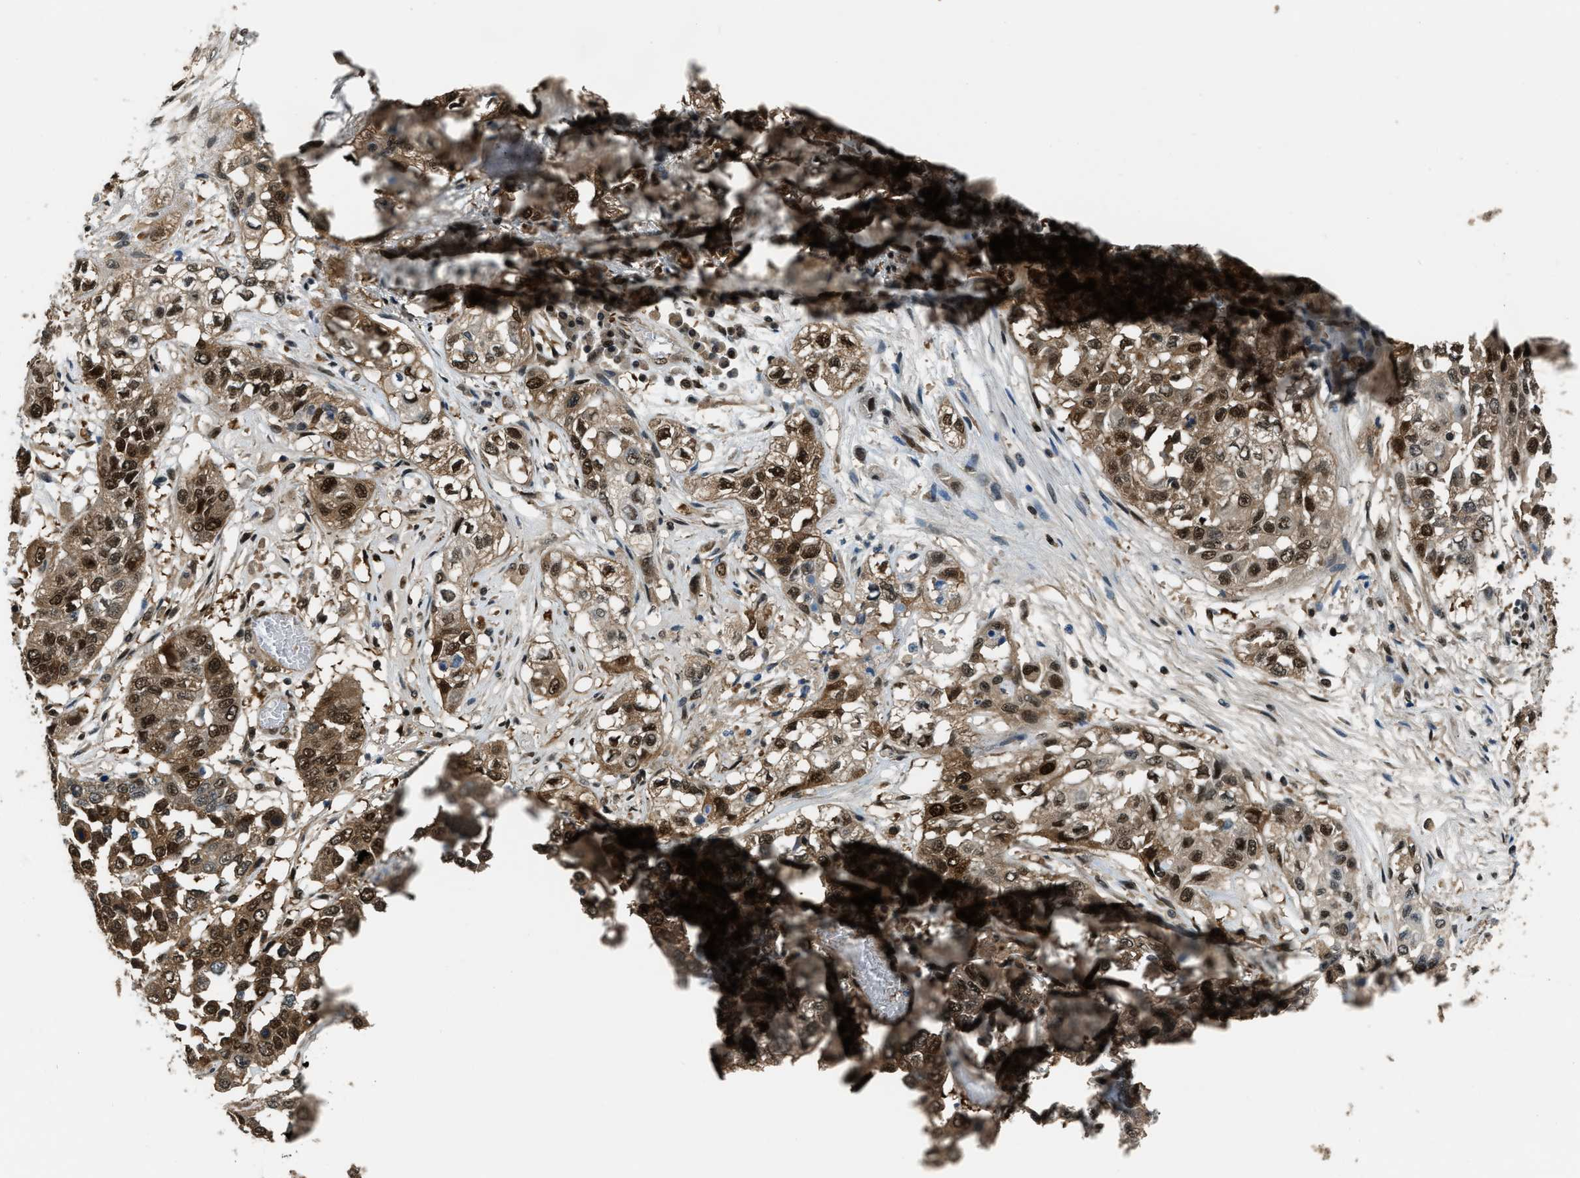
{"staining": {"intensity": "strong", "quantity": ">75%", "location": "cytoplasmic/membranous,nuclear"}, "tissue": "lung cancer", "cell_type": "Tumor cells", "image_type": "cancer", "snomed": [{"axis": "morphology", "description": "Squamous cell carcinoma, NOS"}, {"axis": "topography", "description": "Lung"}], "caption": "A brown stain labels strong cytoplasmic/membranous and nuclear staining of a protein in human lung cancer (squamous cell carcinoma) tumor cells.", "gene": "NUDCD3", "patient": {"sex": "male", "age": 71}}